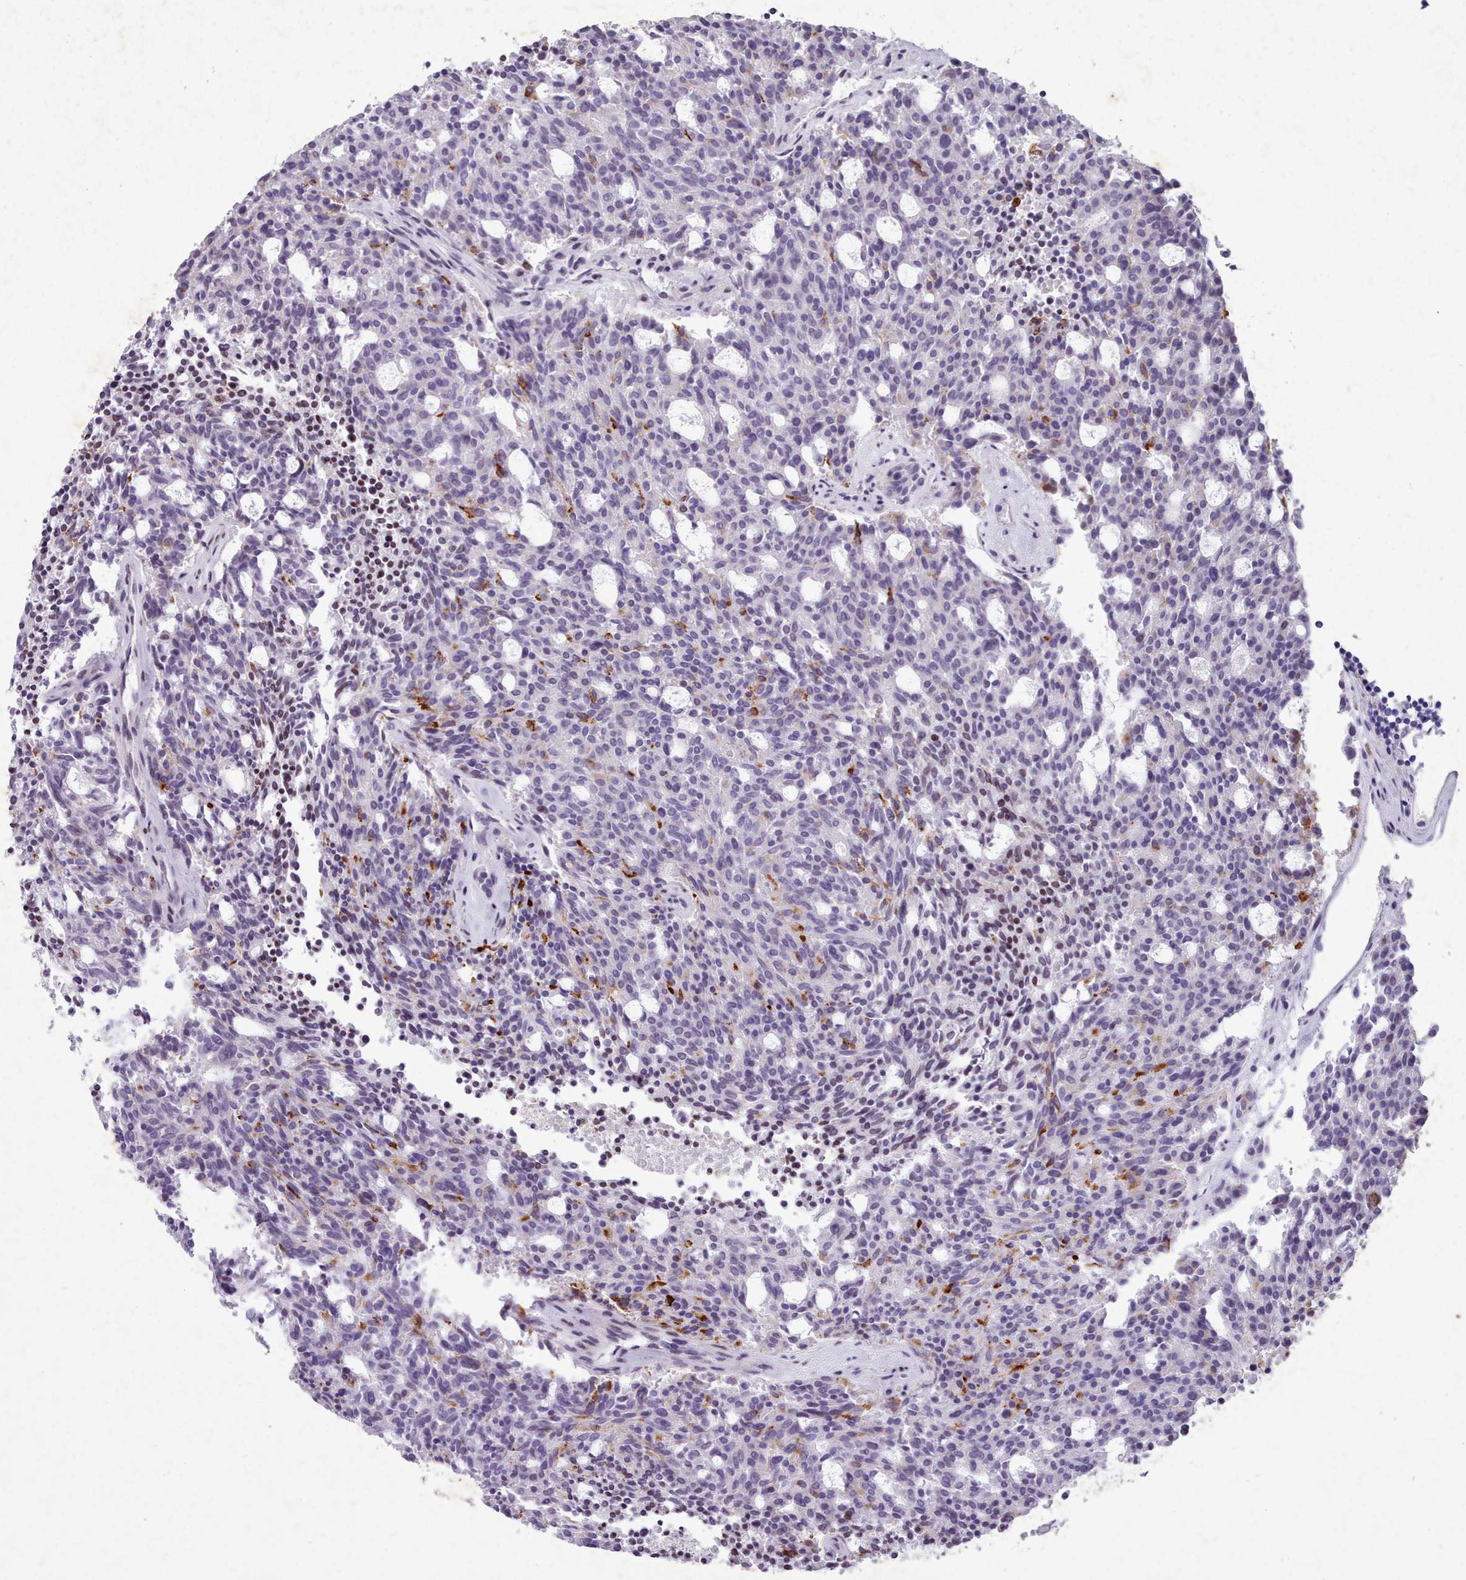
{"staining": {"intensity": "moderate", "quantity": "<25%", "location": "cytoplasmic/membranous"}, "tissue": "carcinoid", "cell_type": "Tumor cells", "image_type": "cancer", "snomed": [{"axis": "morphology", "description": "Carcinoid, malignant, NOS"}, {"axis": "topography", "description": "Pancreas"}], "caption": "Carcinoid (malignant) stained for a protein (brown) demonstrates moderate cytoplasmic/membranous positive expression in about <25% of tumor cells.", "gene": "KCNT2", "patient": {"sex": "female", "age": 54}}